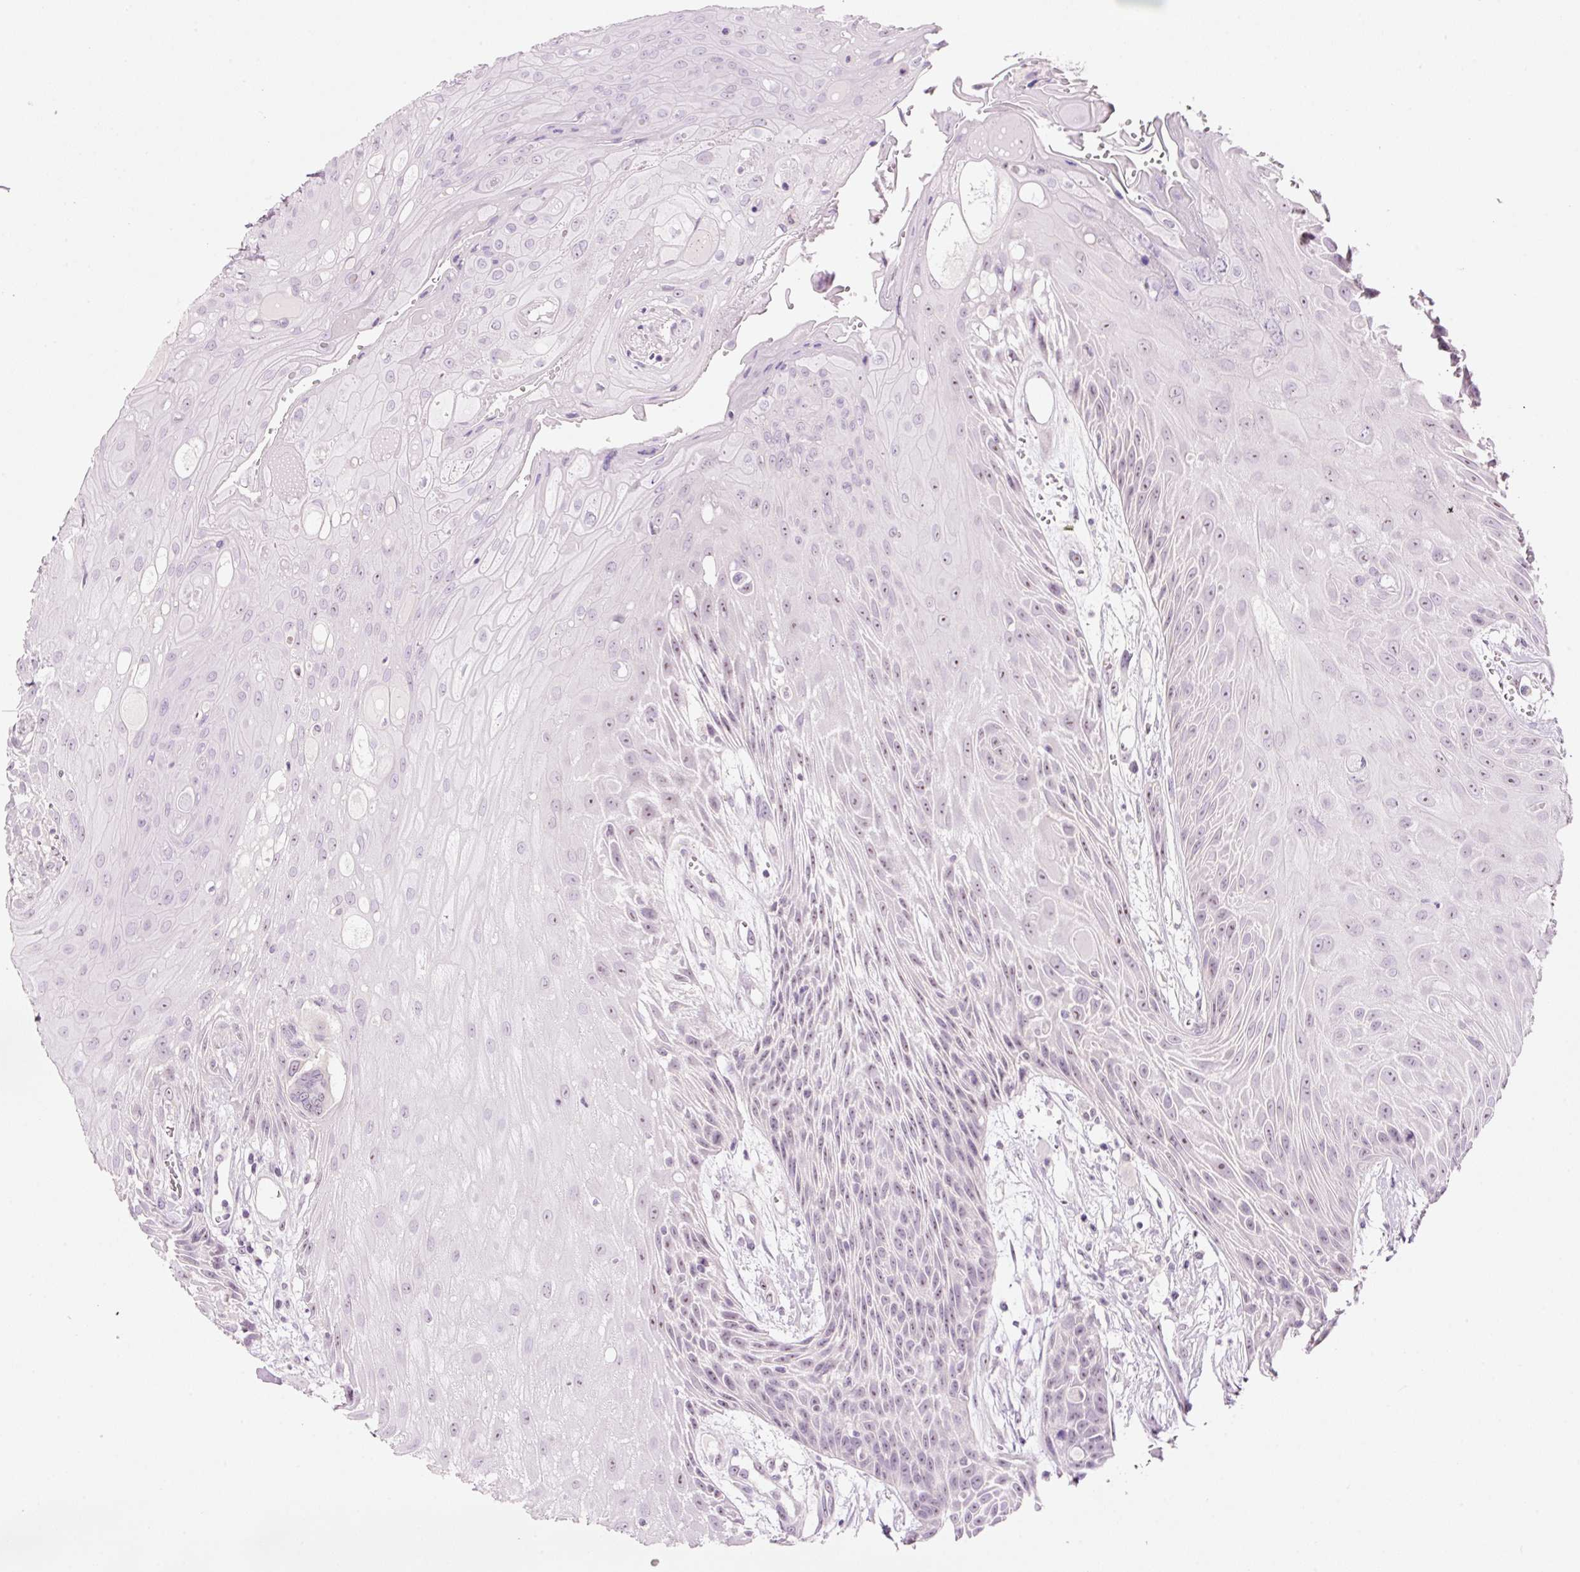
{"staining": {"intensity": "weak", "quantity": "25%-75%", "location": "nuclear"}, "tissue": "head and neck cancer", "cell_type": "Tumor cells", "image_type": "cancer", "snomed": [{"axis": "morphology", "description": "Squamous cell carcinoma, NOS"}, {"axis": "topography", "description": "Head-Neck"}], "caption": "Weak nuclear protein positivity is identified in about 25%-75% of tumor cells in head and neck squamous cell carcinoma.", "gene": "GCG", "patient": {"sex": "female", "age": 73}}